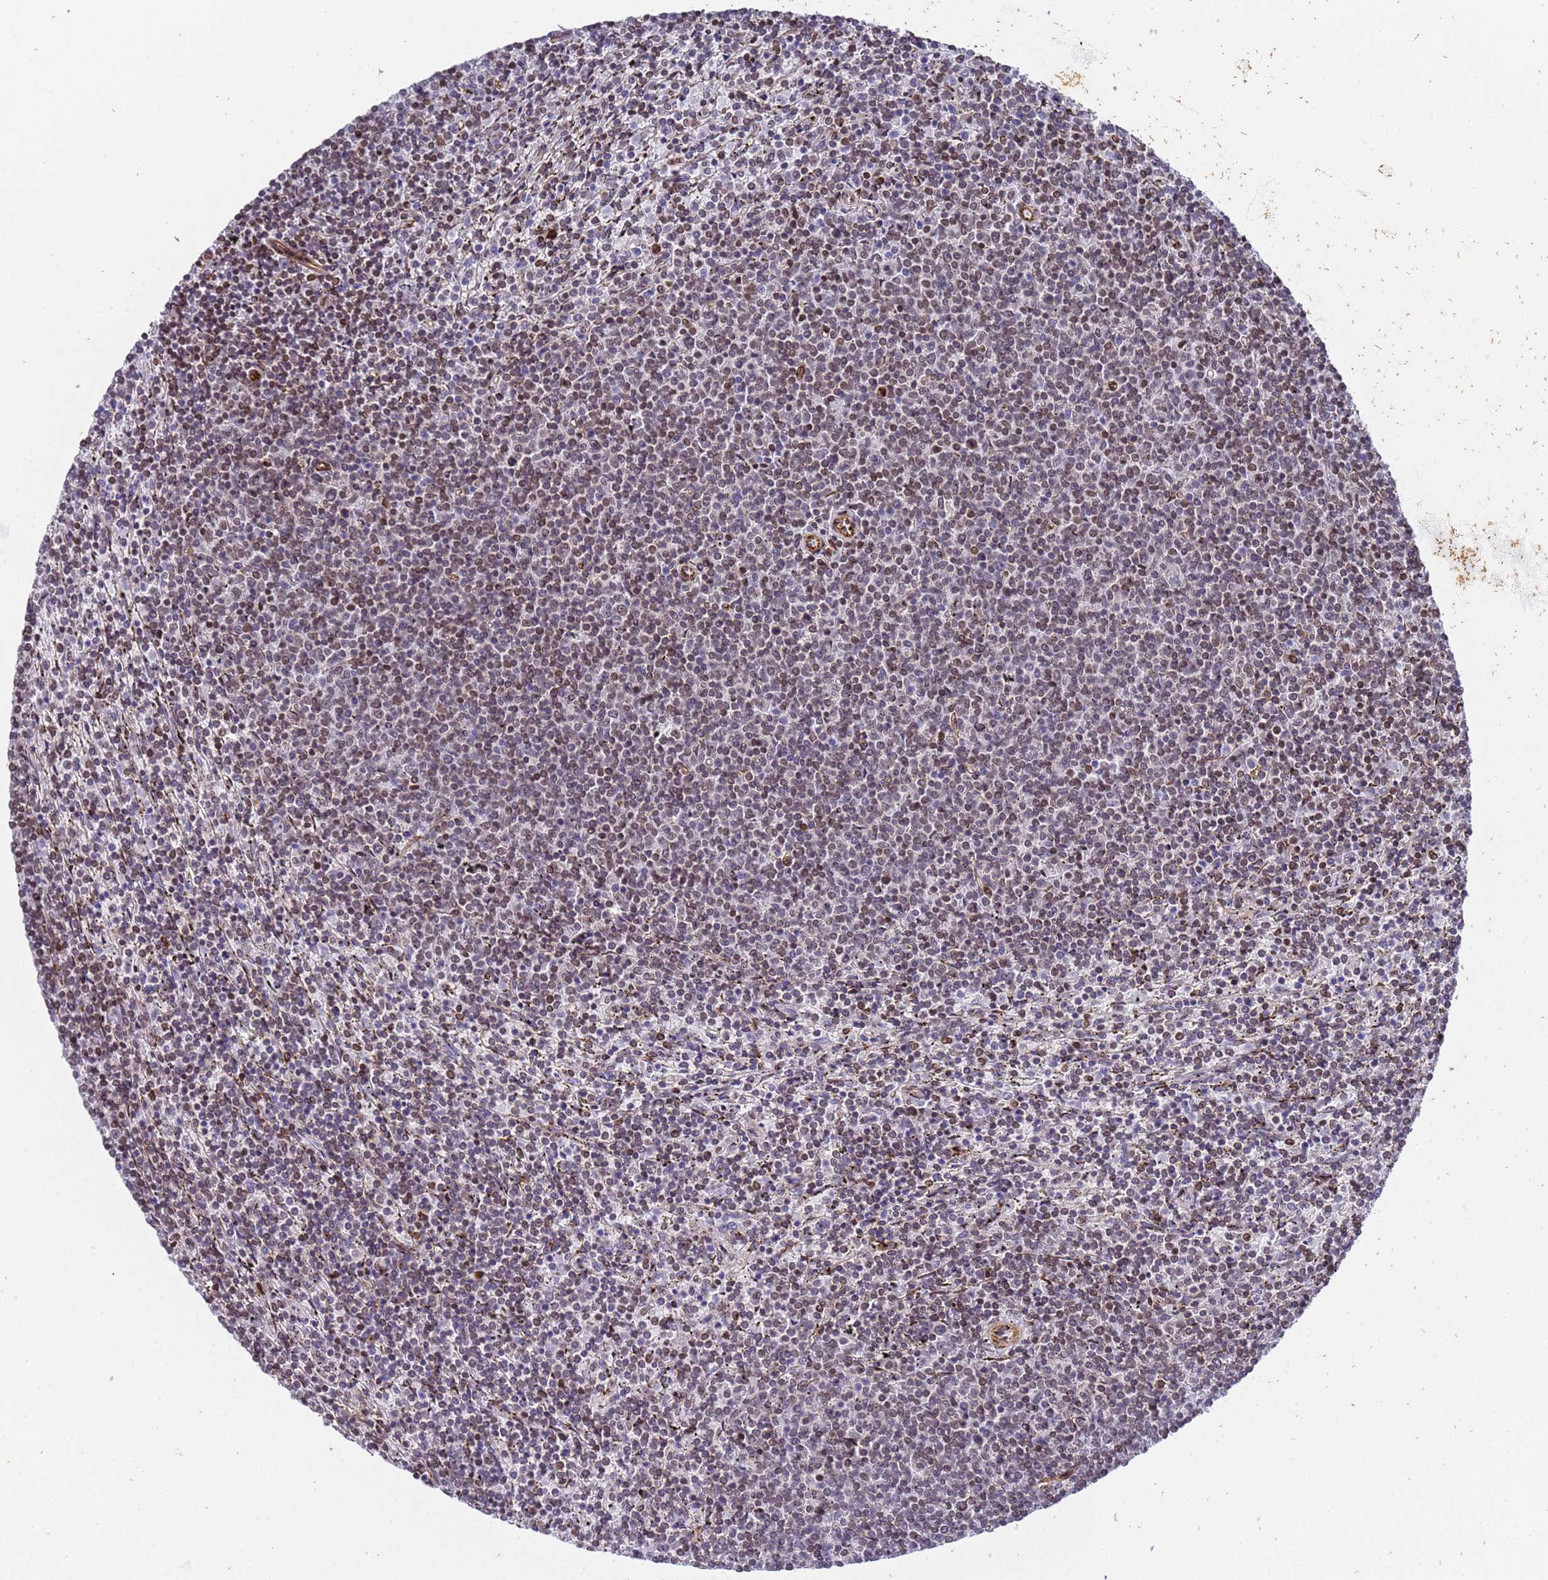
{"staining": {"intensity": "weak", "quantity": "25%-75%", "location": "nuclear"}, "tissue": "lymphoma", "cell_type": "Tumor cells", "image_type": "cancer", "snomed": [{"axis": "morphology", "description": "Malignant lymphoma, non-Hodgkin's type, Low grade"}, {"axis": "topography", "description": "Spleen"}], "caption": "Protein analysis of malignant lymphoma, non-Hodgkin's type (low-grade) tissue reveals weak nuclear positivity in about 25%-75% of tumor cells. Nuclei are stained in blue.", "gene": "IGFBP7", "patient": {"sex": "female", "age": 50}}